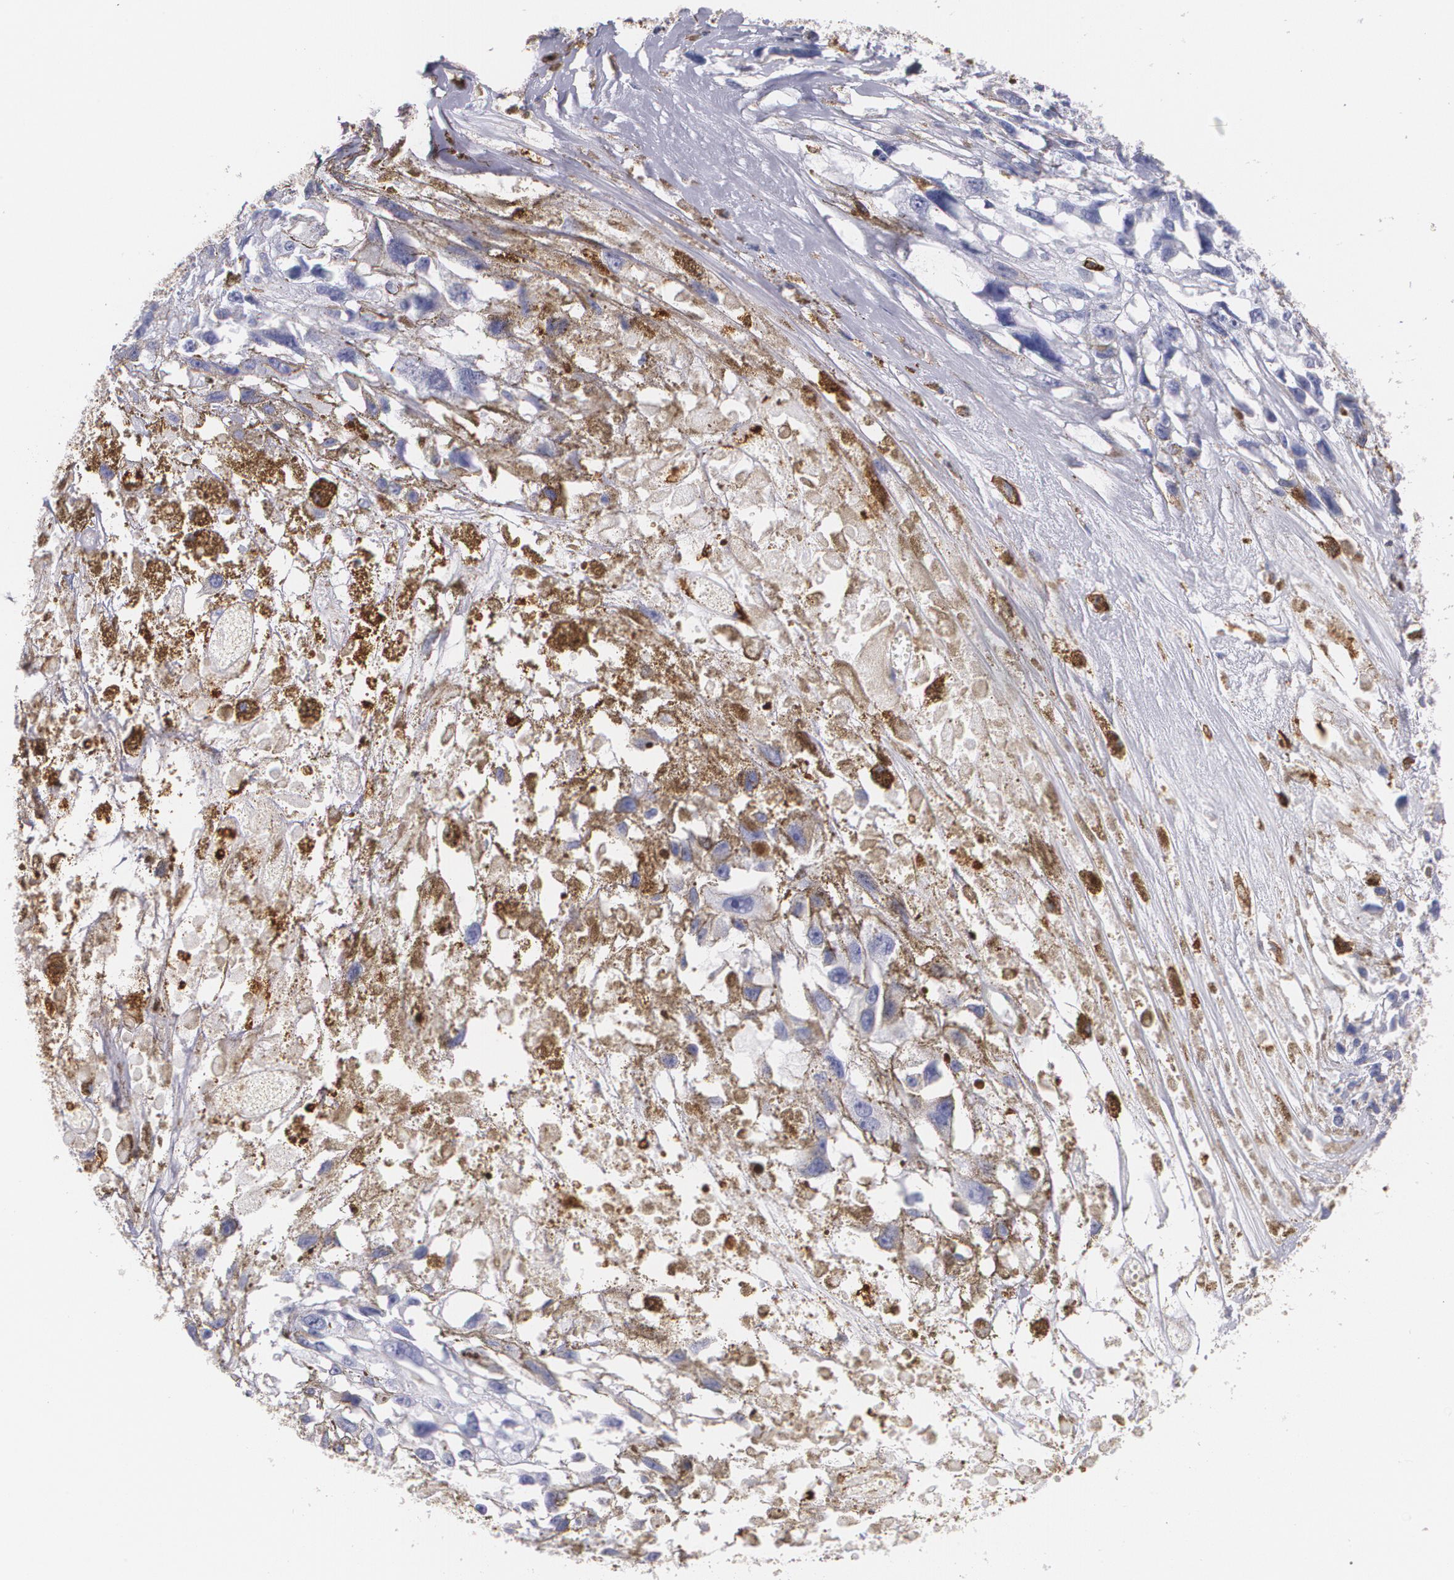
{"staining": {"intensity": "negative", "quantity": "none", "location": "none"}, "tissue": "melanoma", "cell_type": "Tumor cells", "image_type": "cancer", "snomed": [{"axis": "morphology", "description": "Malignant melanoma, Metastatic site"}, {"axis": "topography", "description": "Lymph node"}], "caption": "Histopathology image shows no protein staining in tumor cells of malignant melanoma (metastatic site) tissue. (Stains: DAB (3,3'-diaminobenzidine) immunohistochemistry (IHC) with hematoxylin counter stain, Microscopy: brightfield microscopy at high magnification).", "gene": "PTPRC", "patient": {"sex": "male", "age": 59}}